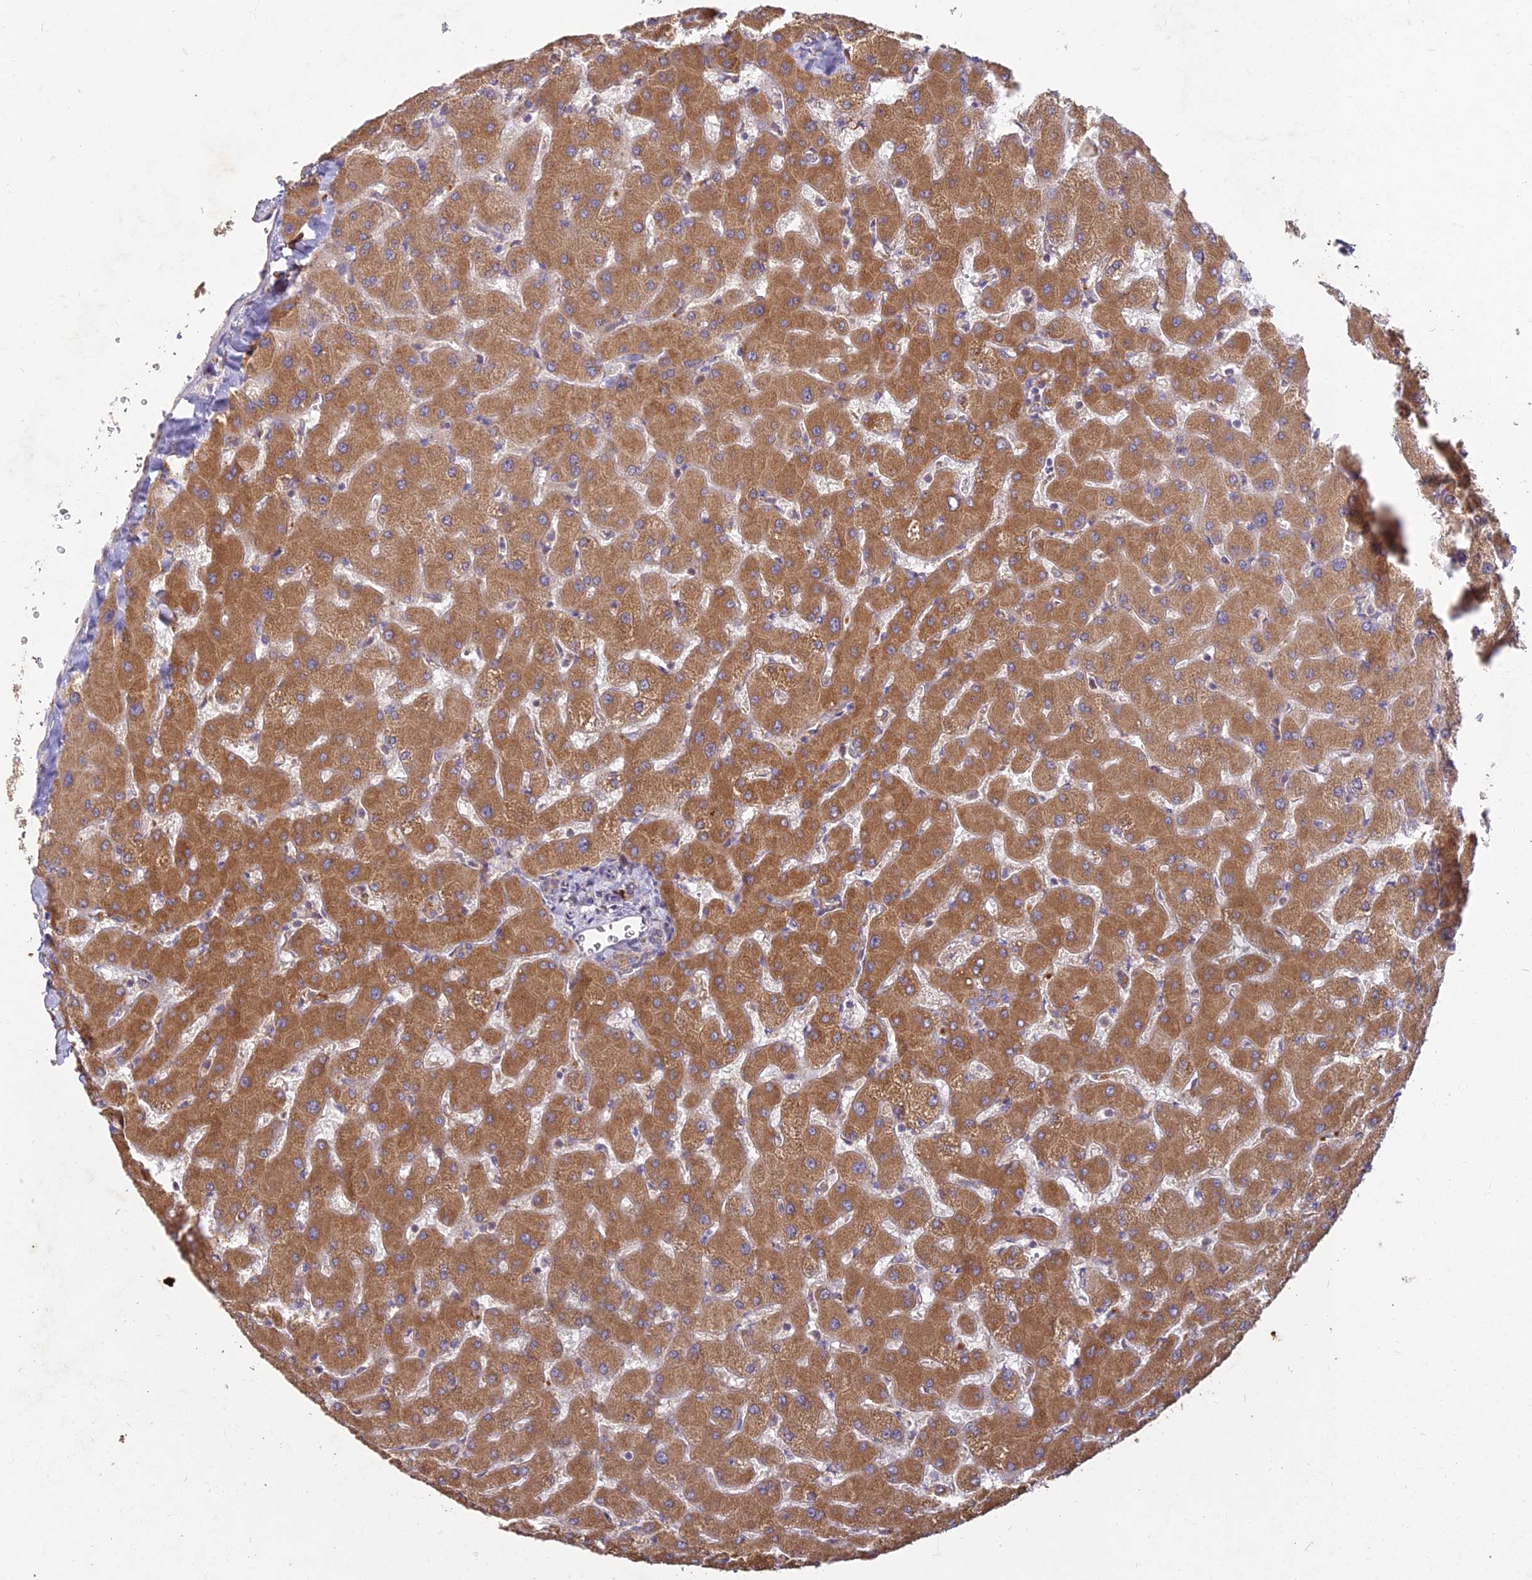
{"staining": {"intensity": "moderate", "quantity": "25%-75%", "location": "cytoplasmic/membranous"}, "tissue": "liver", "cell_type": "Cholangiocytes", "image_type": "normal", "snomed": [{"axis": "morphology", "description": "Normal tissue, NOS"}, {"axis": "topography", "description": "Liver"}], "caption": "Liver stained with a brown dye reveals moderate cytoplasmic/membranous positive expression in about 25%-75% of cholangiocytes.", "gene": "NXNL2", "patient": {"sex": "female", "age": 63}}